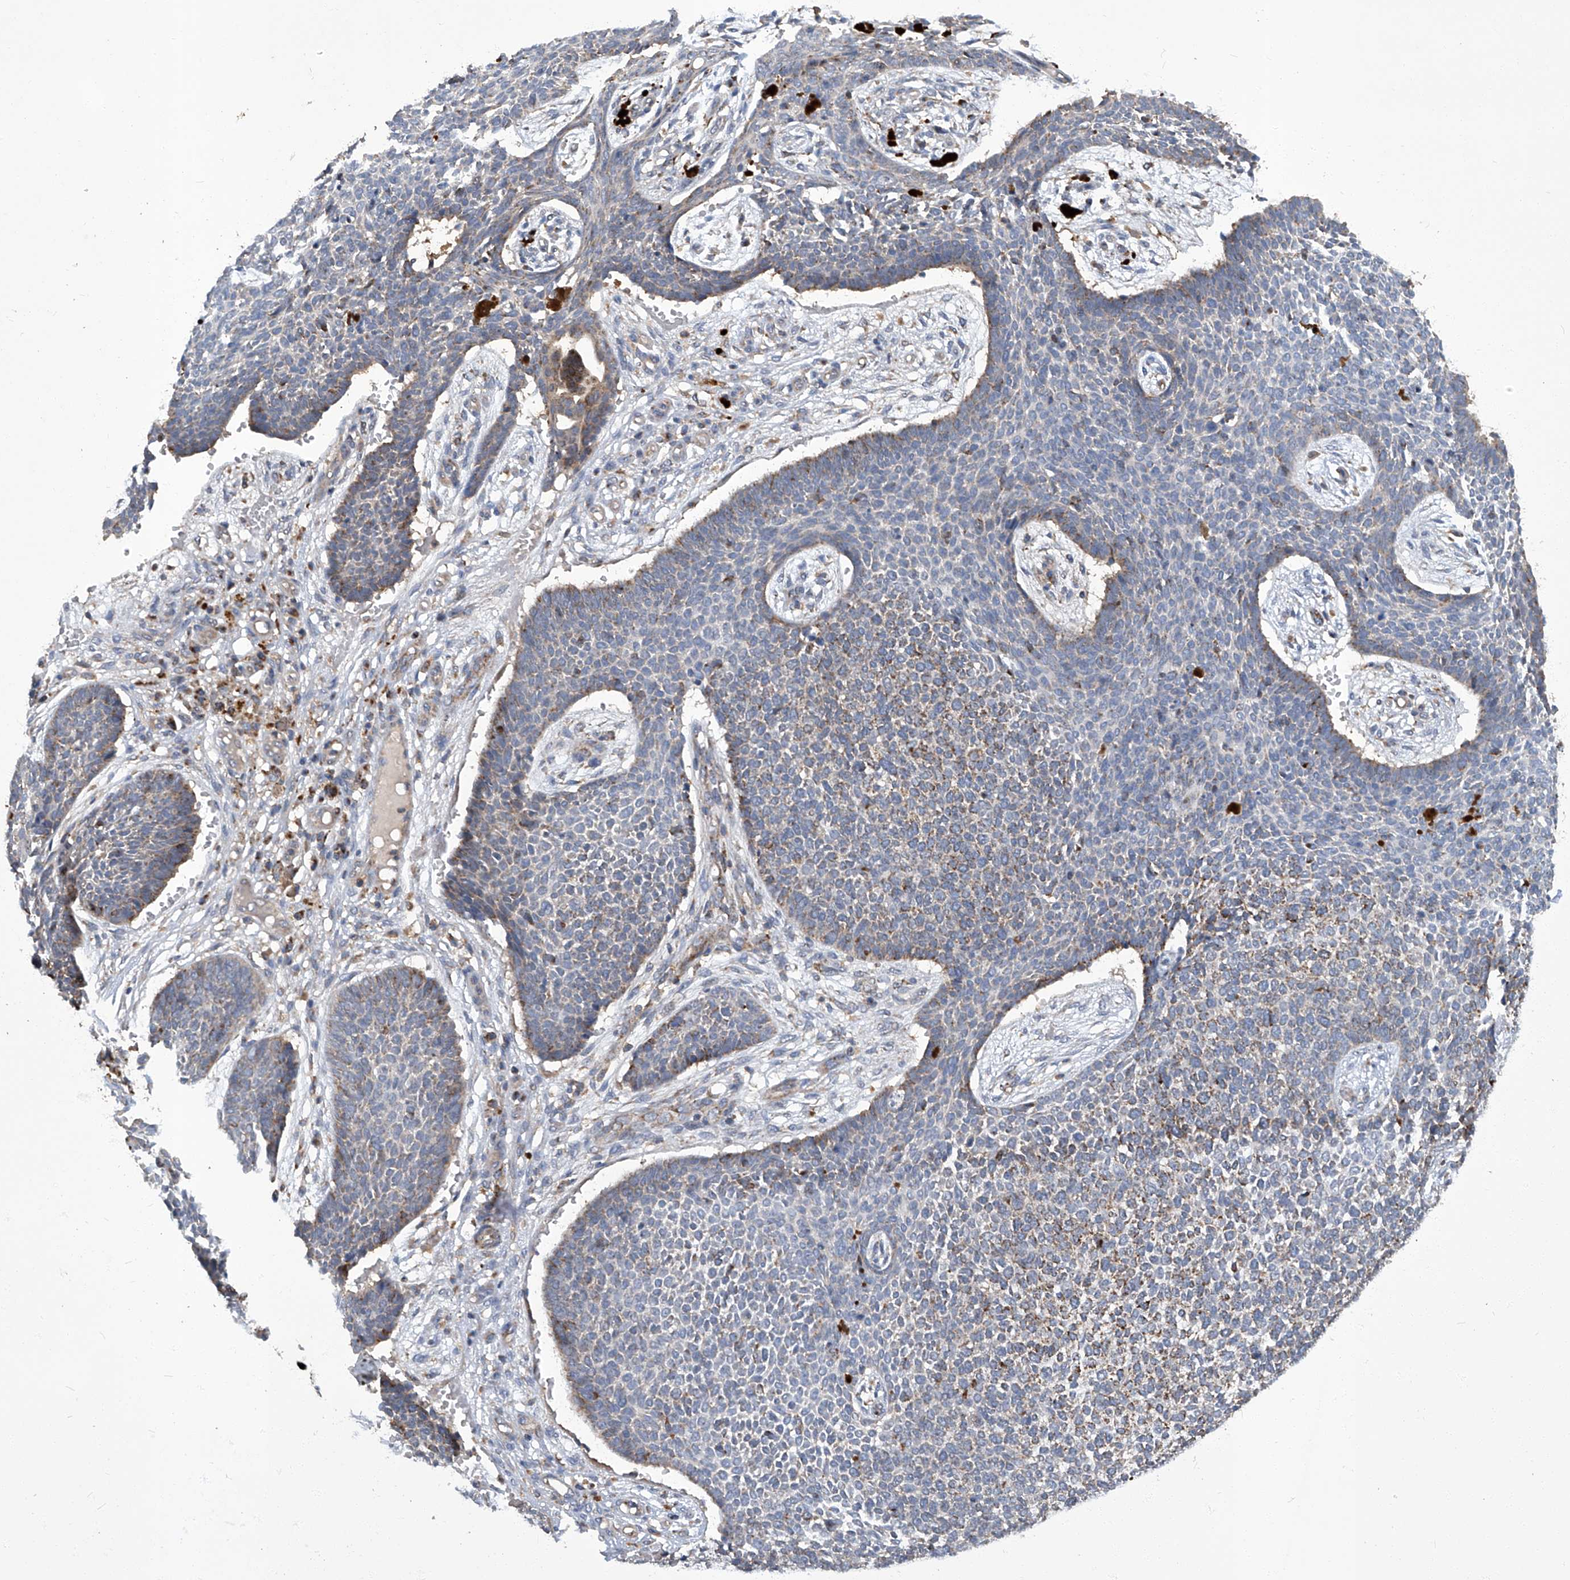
{"staining": {"intensity": "moderate", "quantity": "<25%", "location": "cytoplasmic/membranous"}, "tissue": "skin cancer", "cell_type": "Tumor cells", "image_type": "cancer", "snomed": [{"axis": "morphology", "description": "Basal cell carcinoma"}, {"axis": "topography", "description": "Skin"}], "caption": "Human basal cell carcinoma (skin) stained with a protein marker demonstrates moderate staining in tumor cells.", "gene": "TNFRSF13B", "patient": {"sex": "female", "age": 84}}